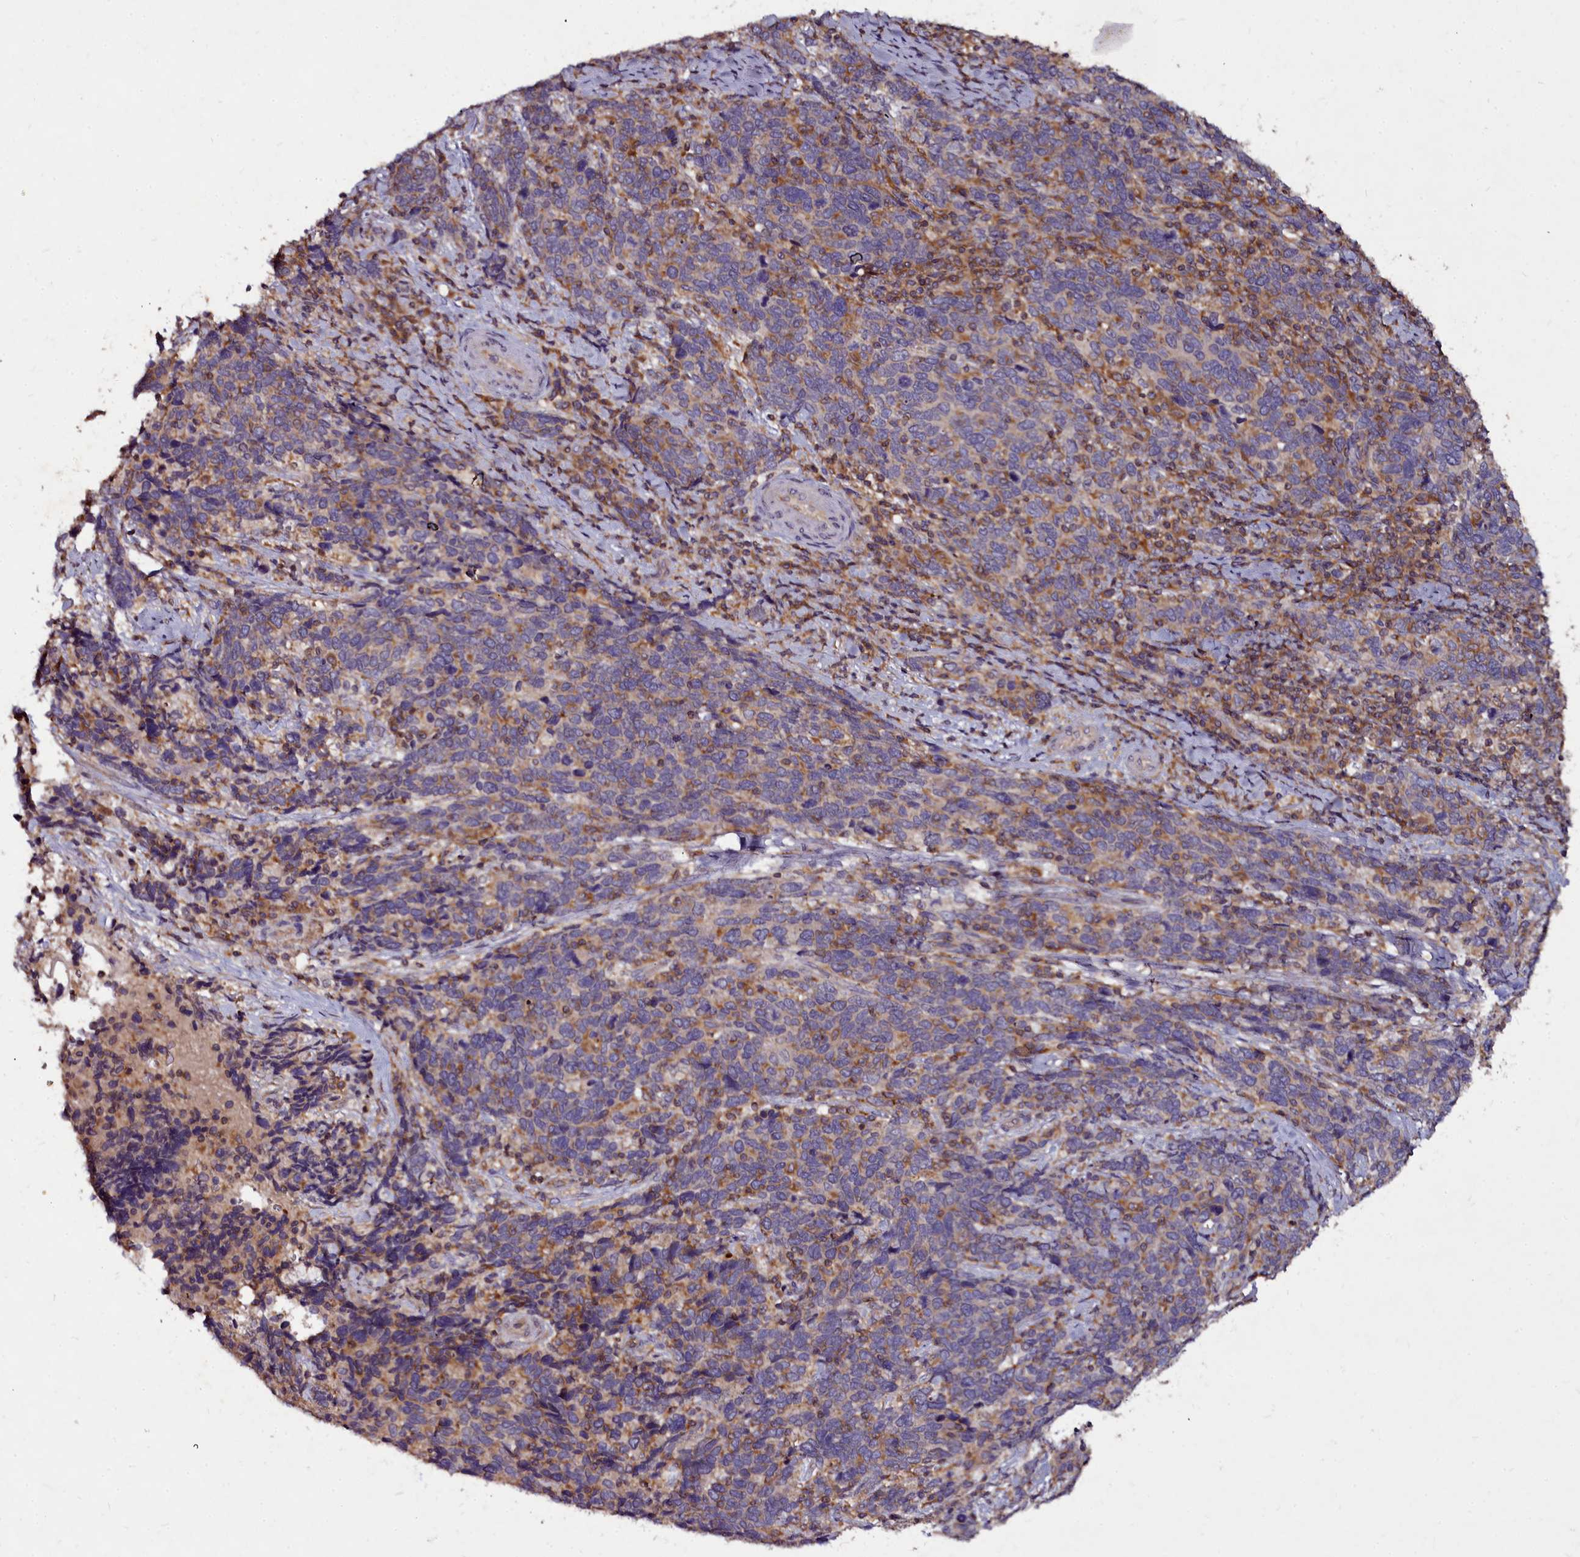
{"staining": {"intensity": "weak", "quantity": "25%-75%", "location": "cytoplasmic/membranous"}, "tissue": "cervical cancer", "cell_type": "Tumor cells", "image_type": "cancer", "snomed": [{"axis": "morphology", "description": "Squamous cell carcinoma, NOS"}, {"axis": "topography", "description": "Cervix"}], "caption": "Weak cytoplasmic/membranous expression is seen in approximately 25%-75% of tumor cells in cervical cancer (squamous cell carcinoma).", "gene": "NCKAP1L", "patient": {"sex": "female", "age": 41}}